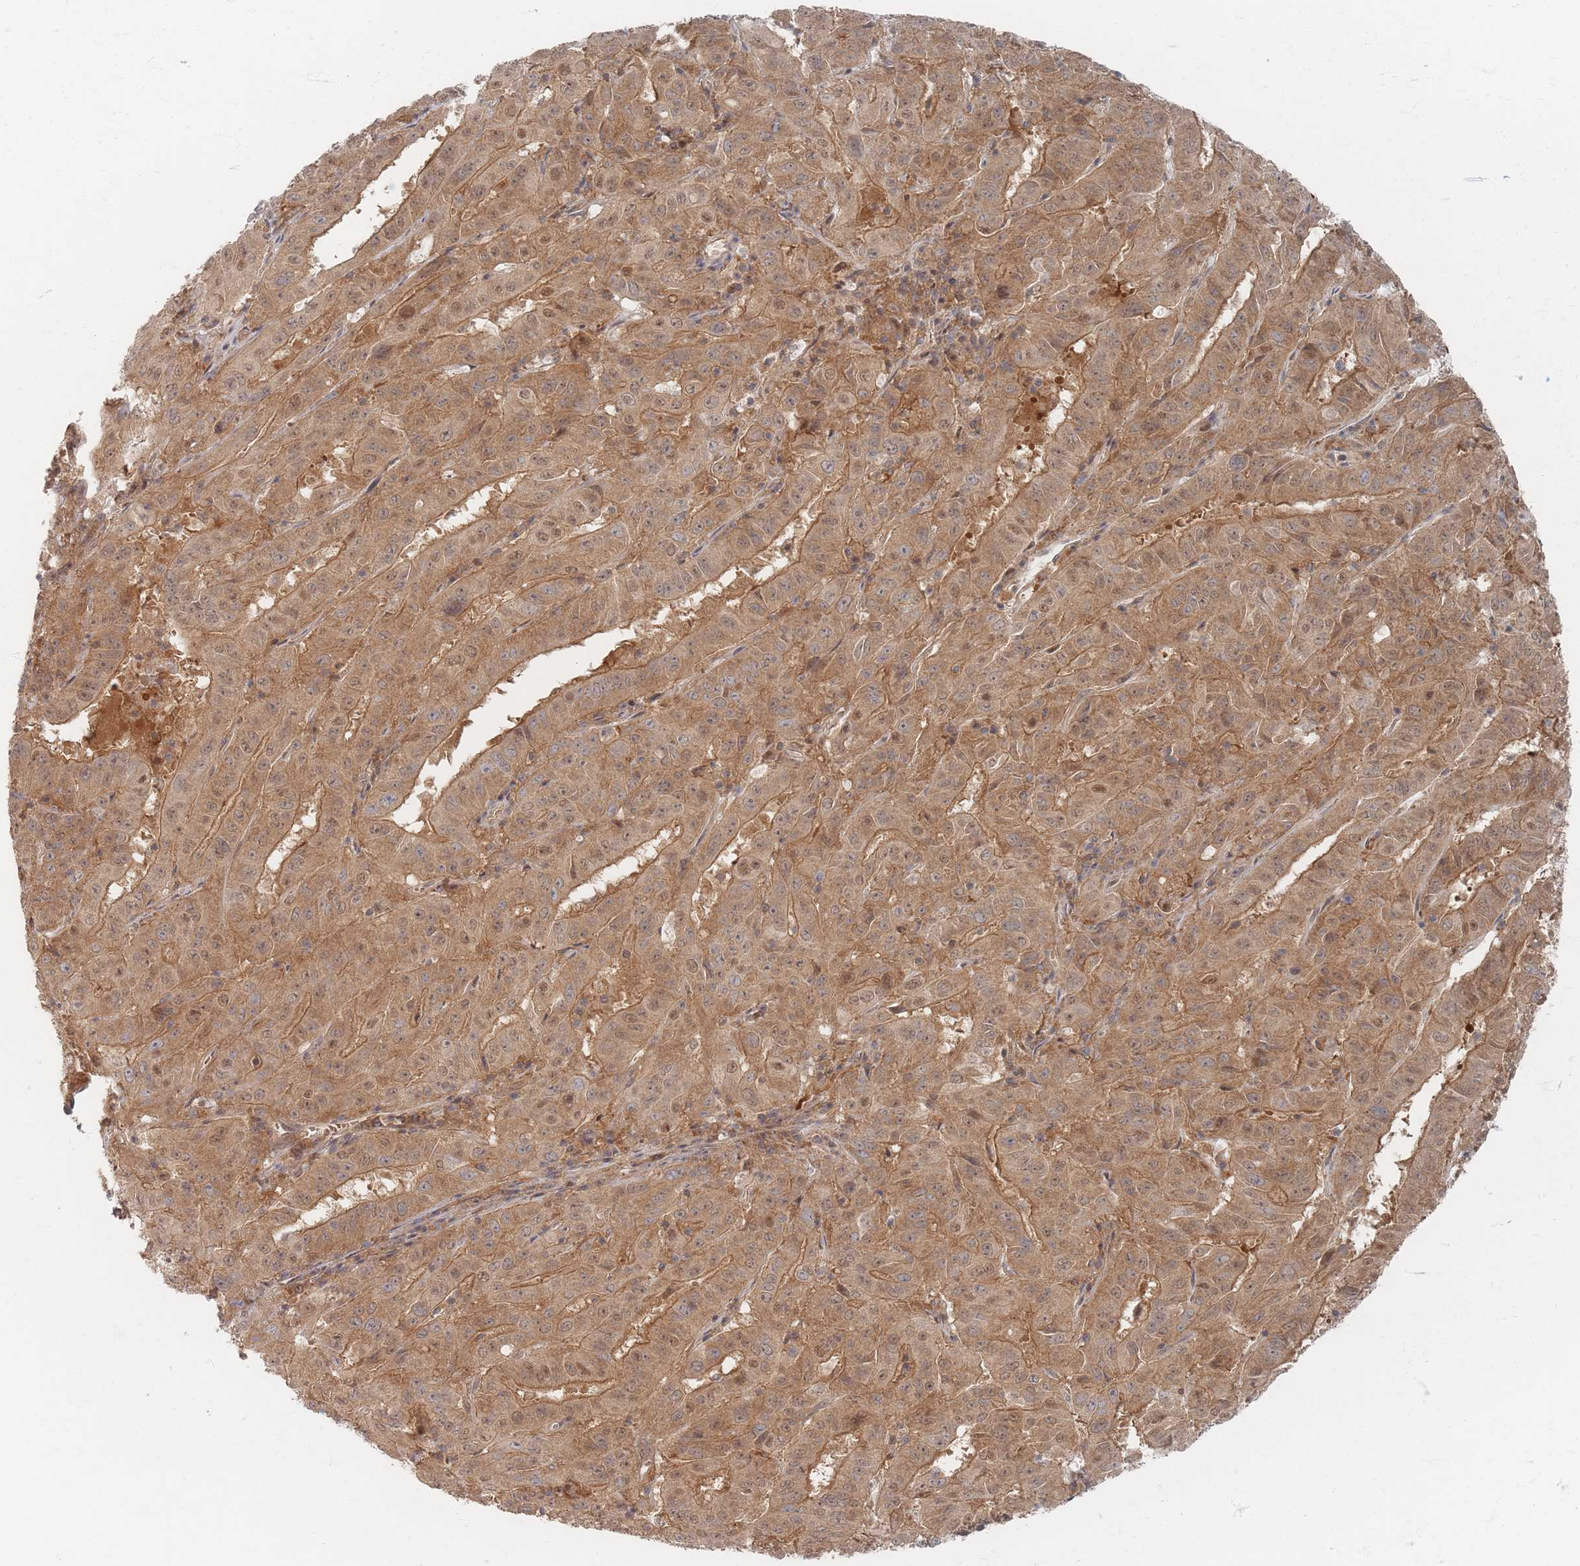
{"staining": {"intensity": "moderate", "quantity": ">75%", "location": "cytoplasmic/membranous"}, "tissue": "pancreatic cancer", "cell_type": "Tumor cells", "image_type": "cancer", "snomed": [{"axis": "morphology", "description": "Adenocarcinoma, NOS"}, {"axis": "topography", "description": "Pancreas"}], "caption": "Moderate cytoplasmic/membranous protein expression is appreciated in about >75% of tumor cells in pancreatic adenocarcinoma. (IHC, brightfield microscopy, high magnification).", "gene": "PSMD9", "patient": {"sex": "male", "age": 63}}